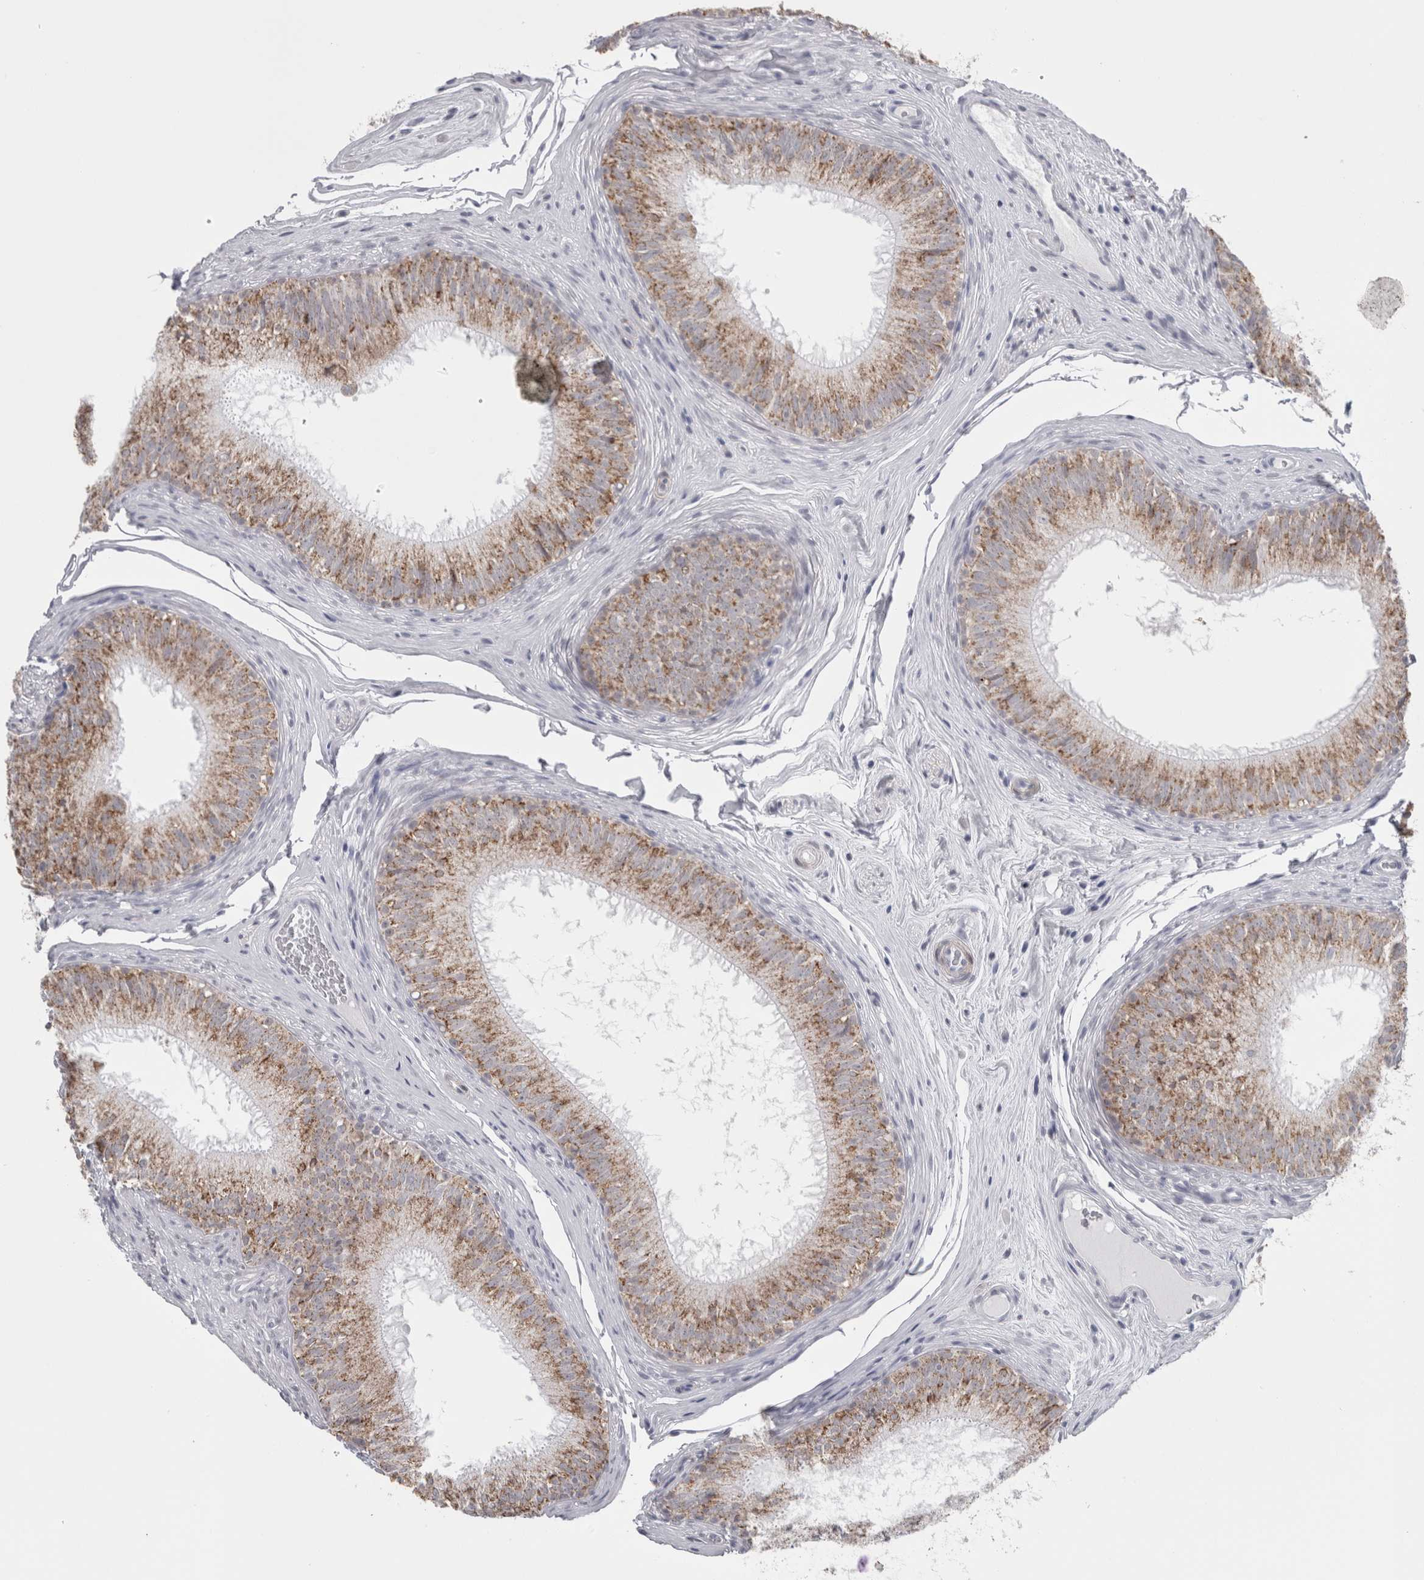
{"staining": {"intensity": "moderate", "quantity": ">75%", "location": "cytoplasmic/membranous"}, "tissue": "epididymis", "cell_type": "Glandular cells", "image_type": "normal", "snomed": [{"axis": "morphology", "description": "Normal tissue, NOS"}, {"axis": "topography", "description": "Epididymis"}], "caption": "IHC of benign epididymis shows medium levels of moderate cytoplasmic/membranous positivity in approximately >75% of glandular cells.", "gene": "PLIN1", "patient": {"sex": "male", "age": 32}}